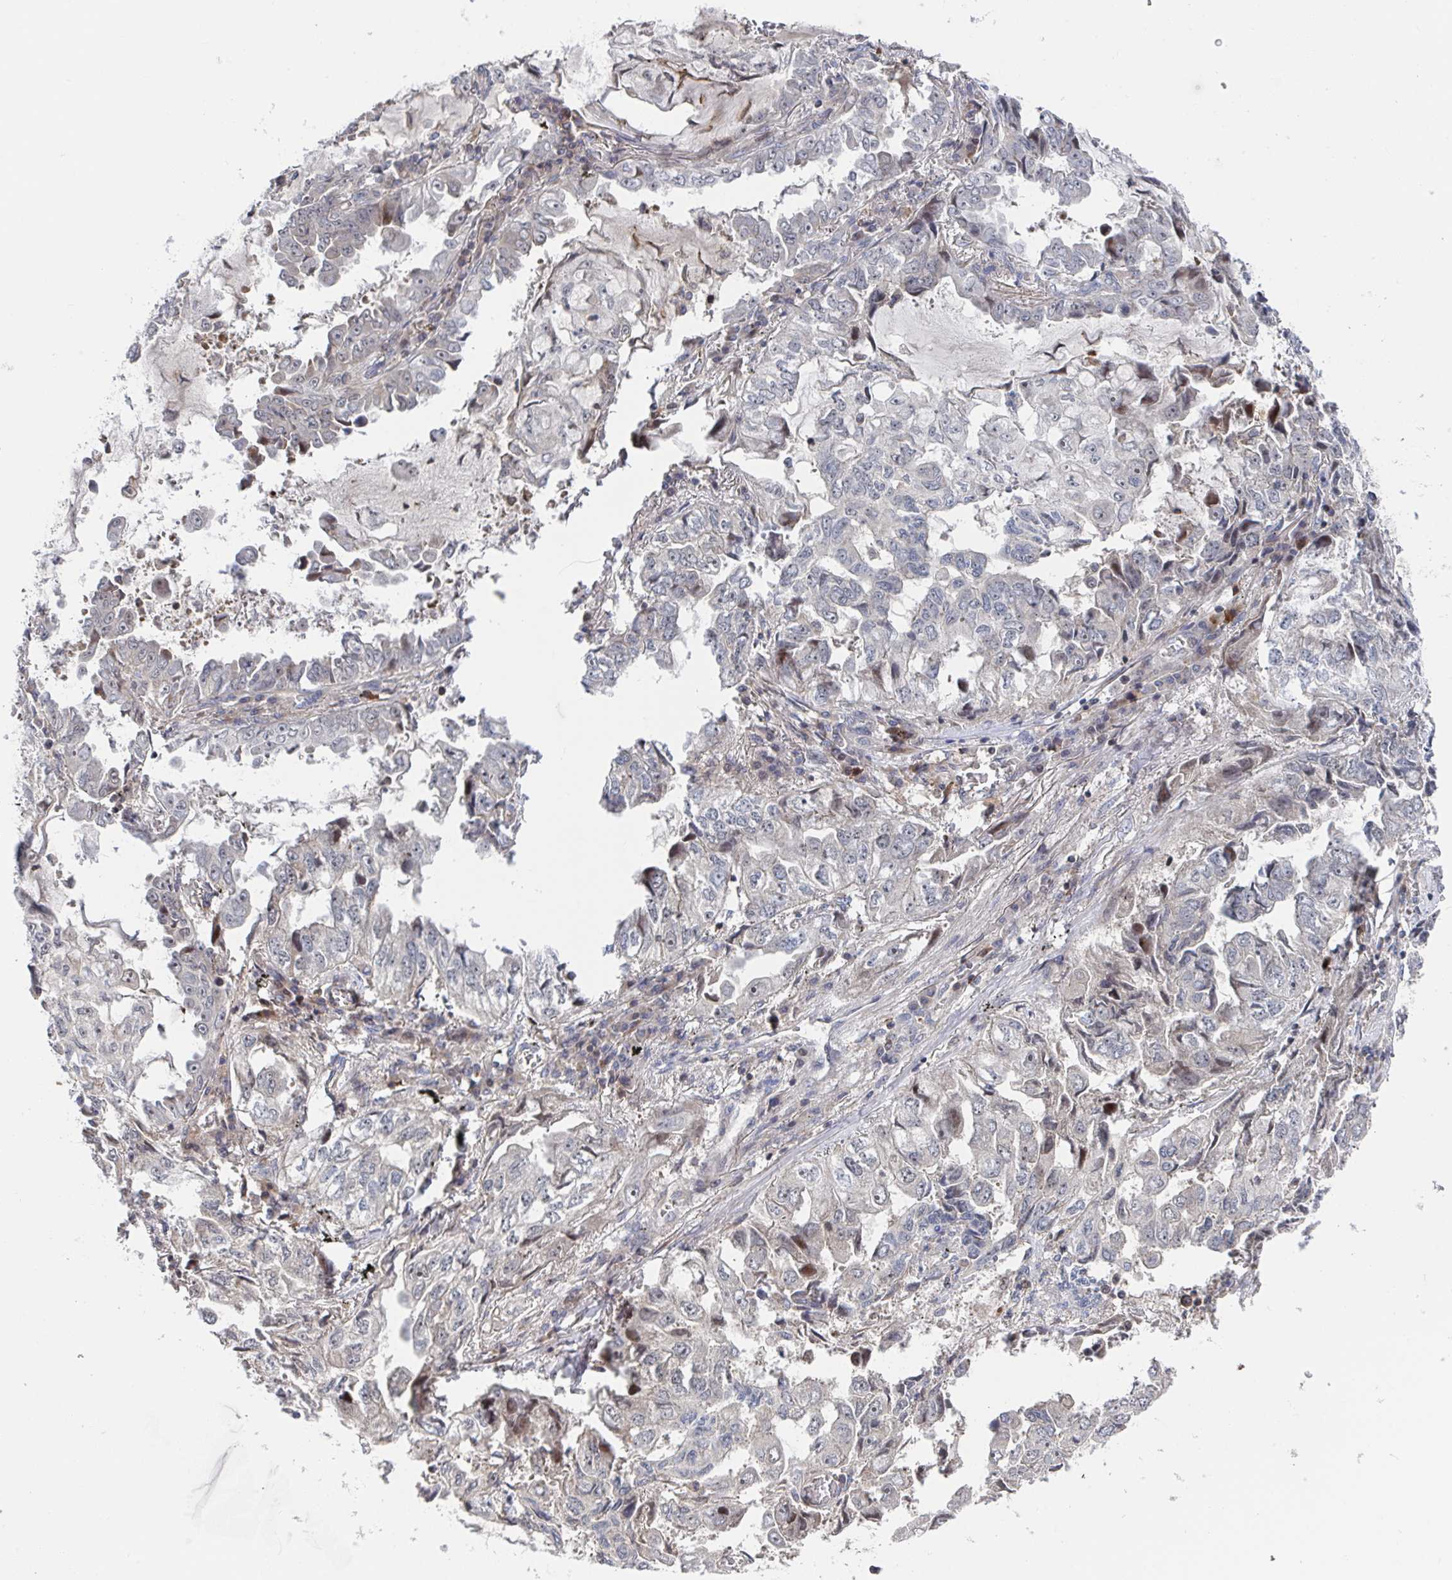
{"staining": {"intensity": "weak", "quantity": "<25%", "location": "cytoplasmic/membranous"}, "tissue": "lung cancer", "cell_type": "Tumor cells", "image_type": "cancer", "snomed": [{"axis": "morphology", "description": "Adenocarcinoma, NOS"}, {"axis": "topography", "description": "Lung"}], "caption": "Image shows no protein staining in tumor cells of adenocarcinoma (lung) tissue.", "gene": "DHRS12", "patient": {"sex": "female", "age": 52}}